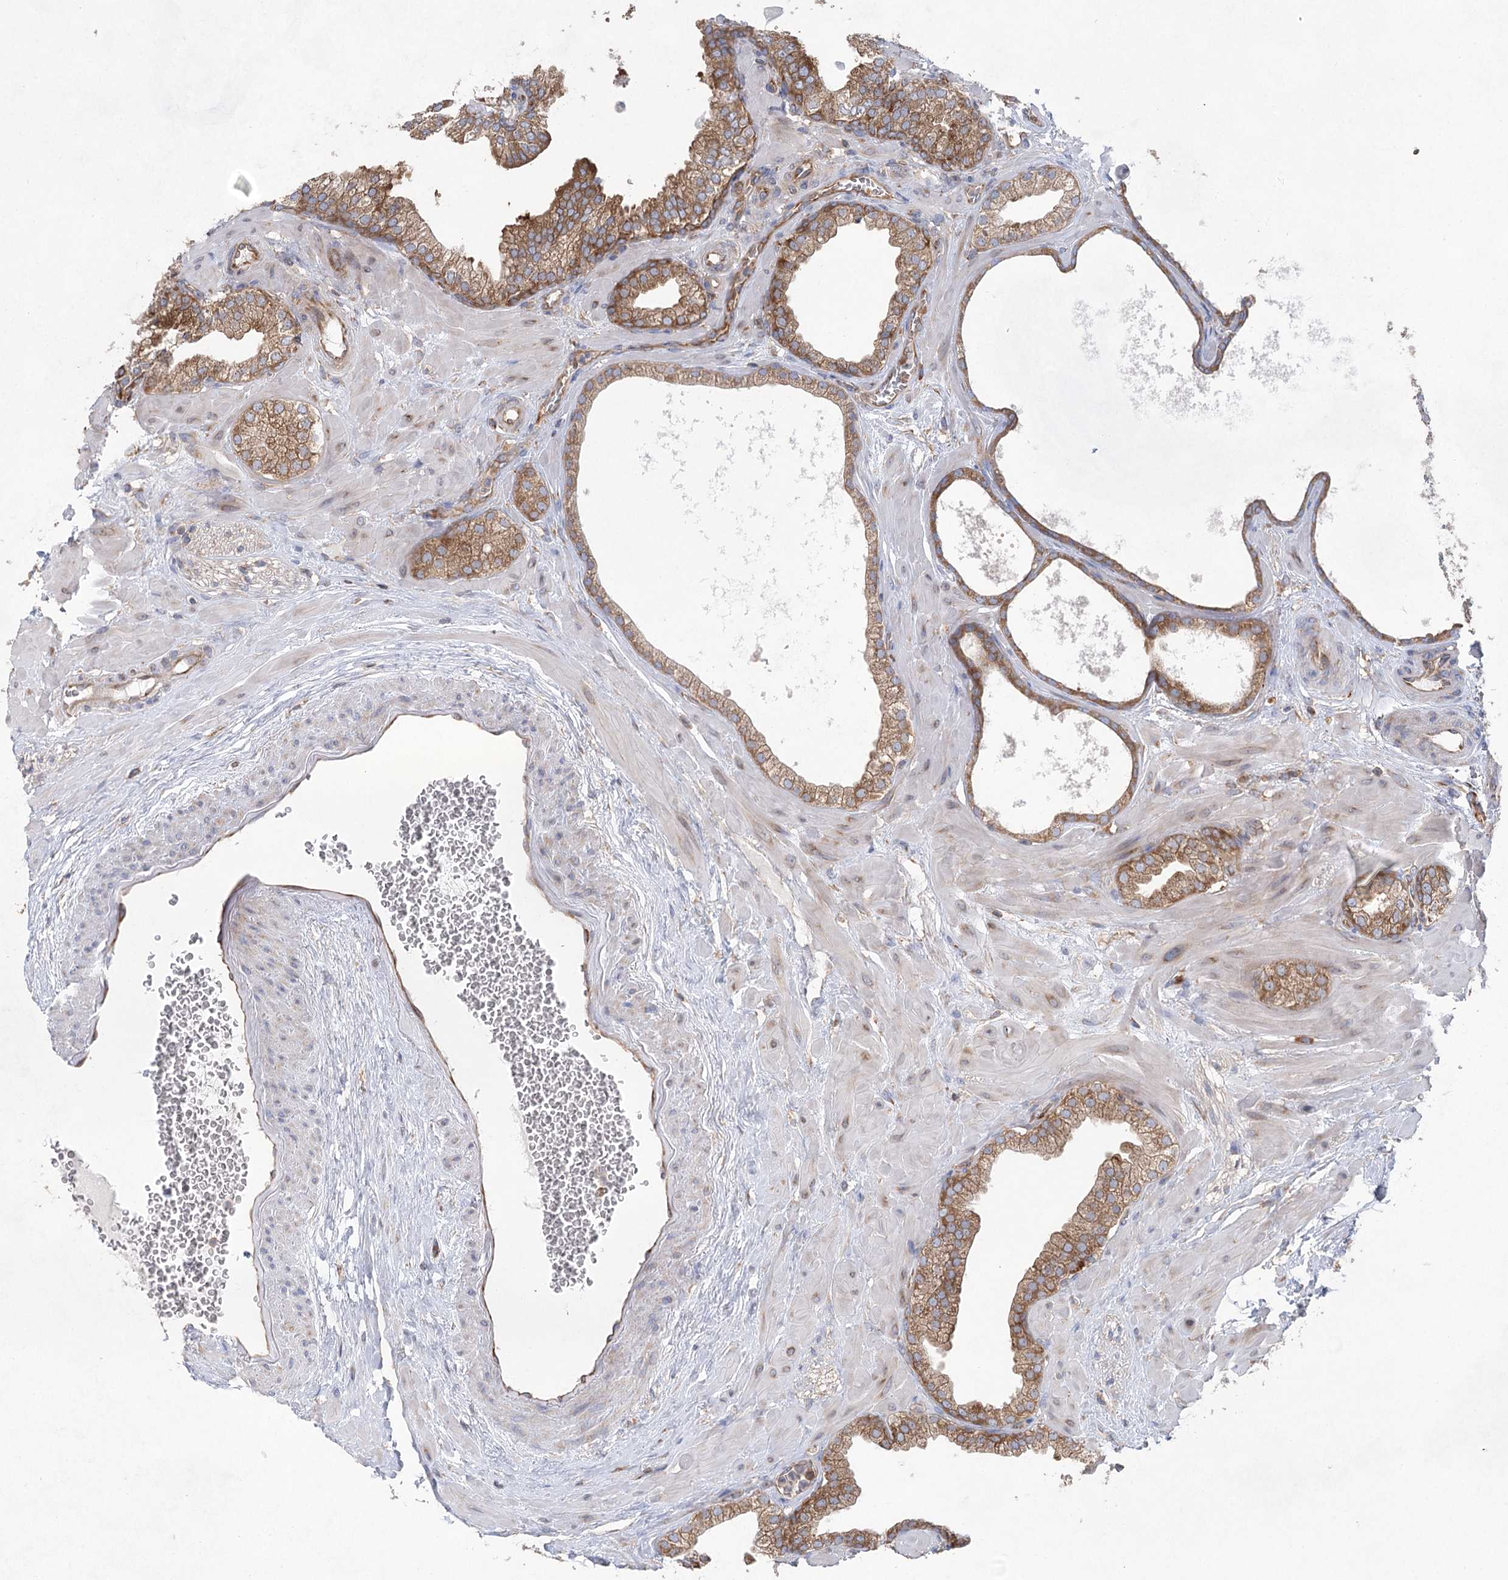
{"staining": {"intensity": "moderate", "quantity": ">75%", "location": "cytoplasmic/membranous"}, "tissue": "prostate", "cell_type": "Glandular cells", "image_type": "normal", "snomed": [{"axis": "morphology", "description": "Normal tissue, NOS"}, {"axis": "morphology", "description": "Urothelial carcinoma, Low grade"}, {"axis": "topography", "description": "Urinary bladder"}, {"axis": "topography", "description": "Prostate"}], "caption": "High-magnification brightfield microscopy of normal prostate stained with DAB (3,3'-diaminobenzidine) (brown) and counterstained with hematoxylin (blue). glandular cells exhibit moderate cytoplasmic/membranous staining is present in about>75% of cells.", "gene": "EIF3A", "patient": {"sex": "male", "age": 60}}